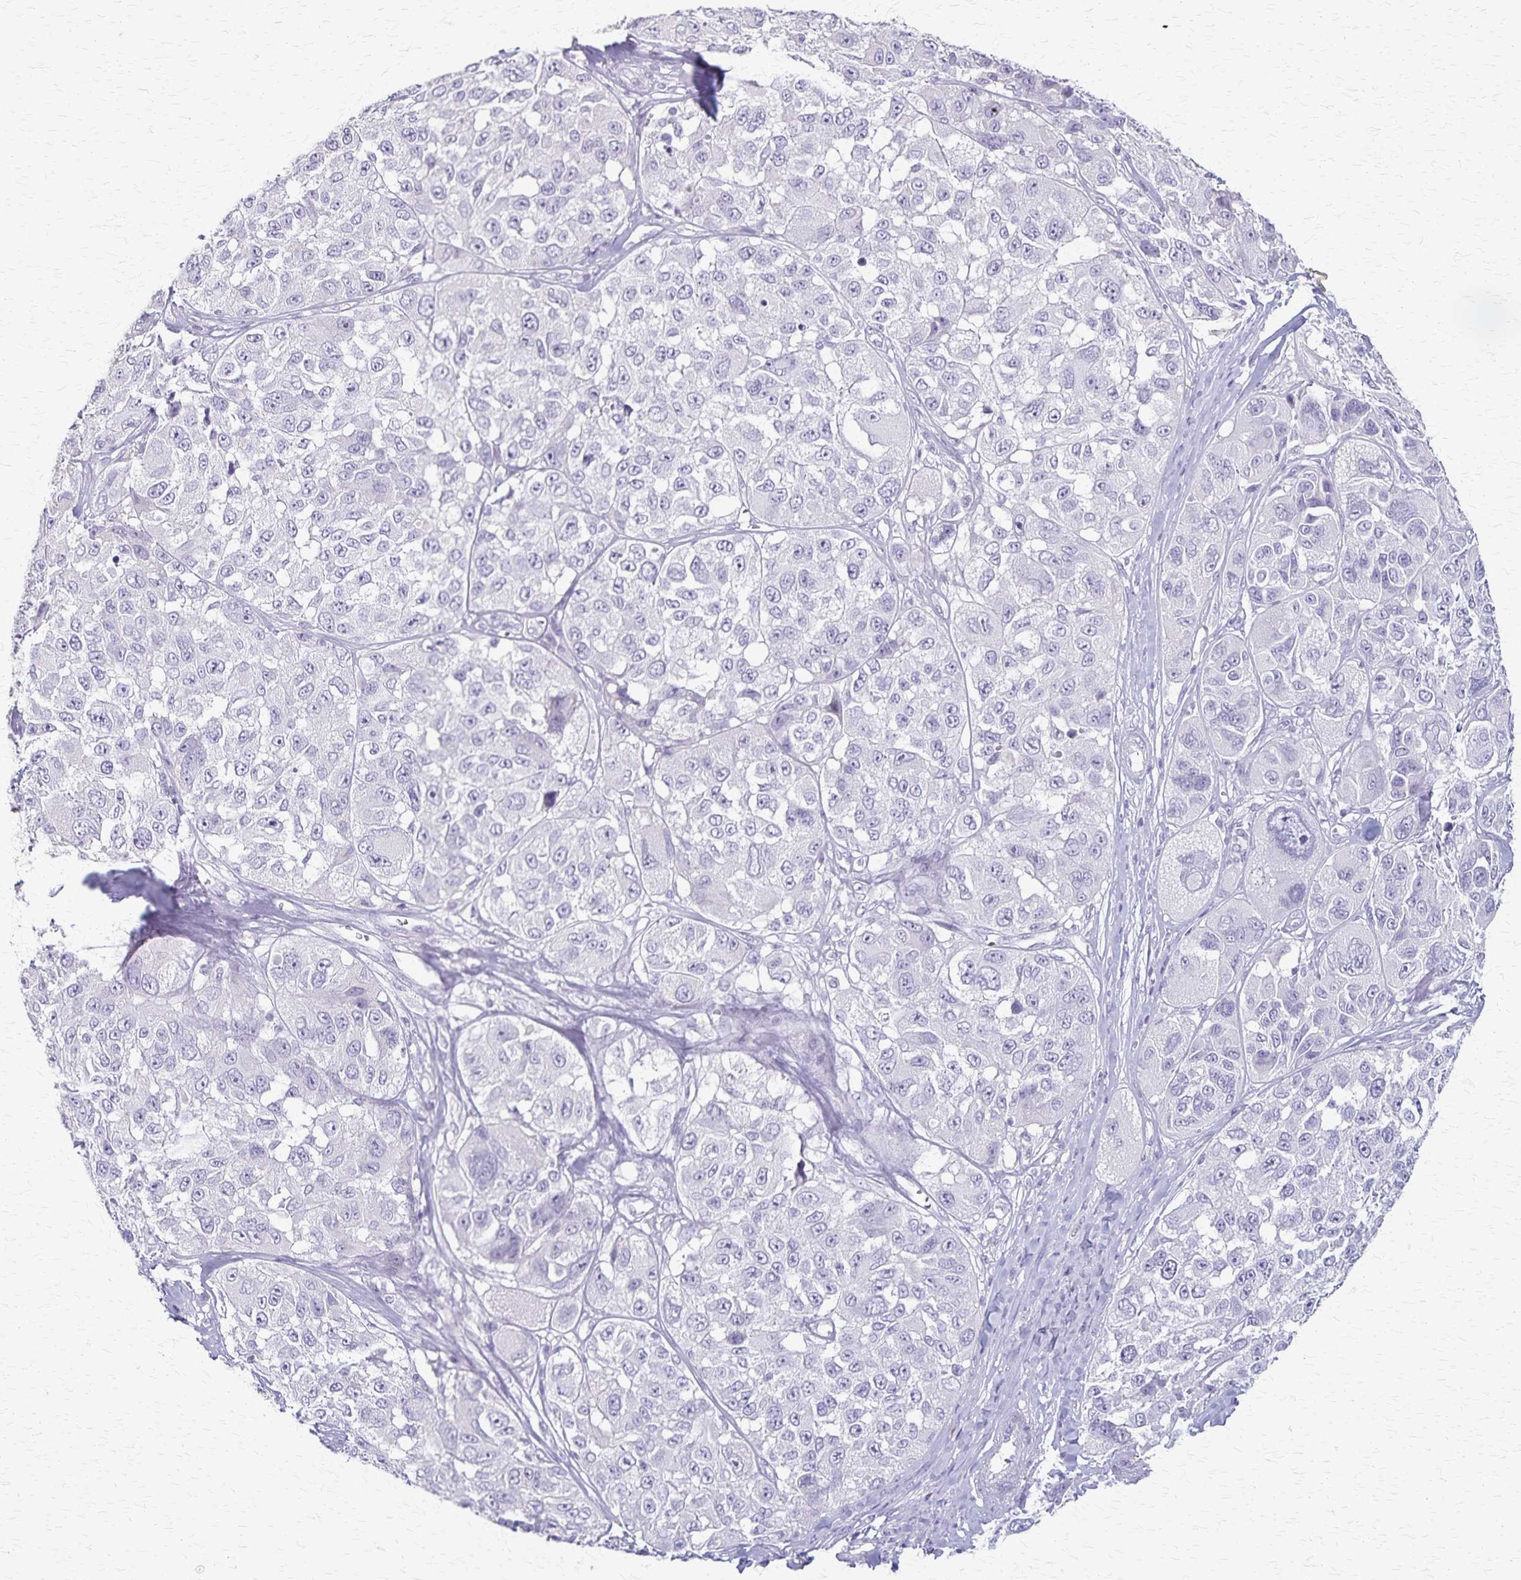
{"staining": {"intensity": "negative", "quantity": "none", "location": "none"}, "tissue": "melanoma", "cell_type": "Tumor cells", "image_type": "cancer", "snomed": [{"axis": "morphology", "description": "Malignant melanoma, NOS"}, {"axis": "topography", "description": "Skin"}], "caption": "DAB immunohistochemical staining of human melanoma demonstrates no significant staining in tumor cells.", "gene": "RASL10B", "patient": {"sex": "female", "age": 66}}